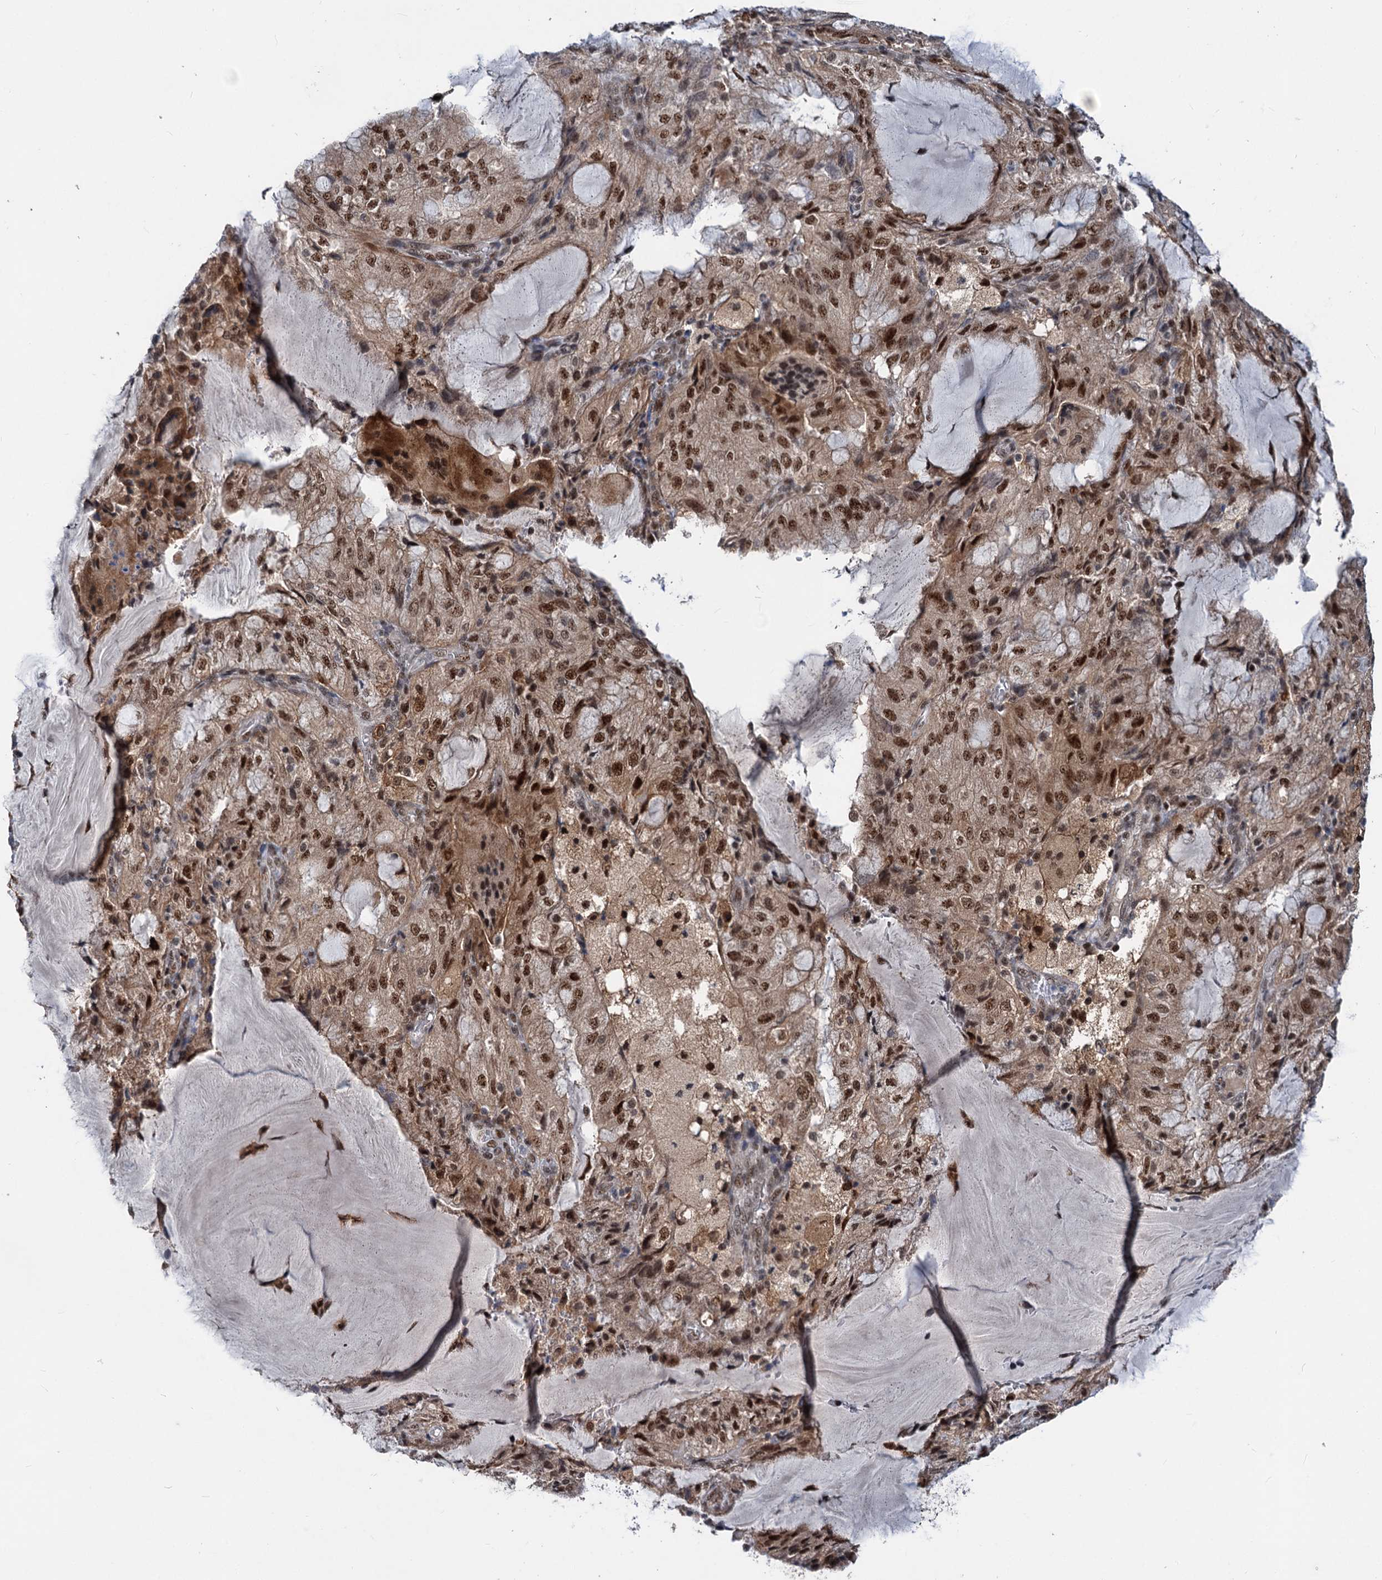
{"staining": {"intensity": "moderate", "quantity": ">75%", "location": "nuclear"}, "tissue": "endometrial cancer", "cell_type": "Tumor cells", "image_type": "cancer", "snomed": [{"axis": "morphology", "description": "Adenocarcinoma, NOS"}, {"axis": "topography", "description": "Endometrium"}], "caption": "Immunohistochemistry (IHC) staining of endometrial adenocarcinoma, which demonstrates medium levels of moderate nuclear expression in about >75% of tumor cells indicating moderate nuclear protein staining. The staining was performed using DAB (3,3'-diaminobenzidine) (brown) for protein detection and nuclei were counterstained in hematoxylin (blue).", "gene": "PHF8", "patient": {"sex": "female", "age": 81}}